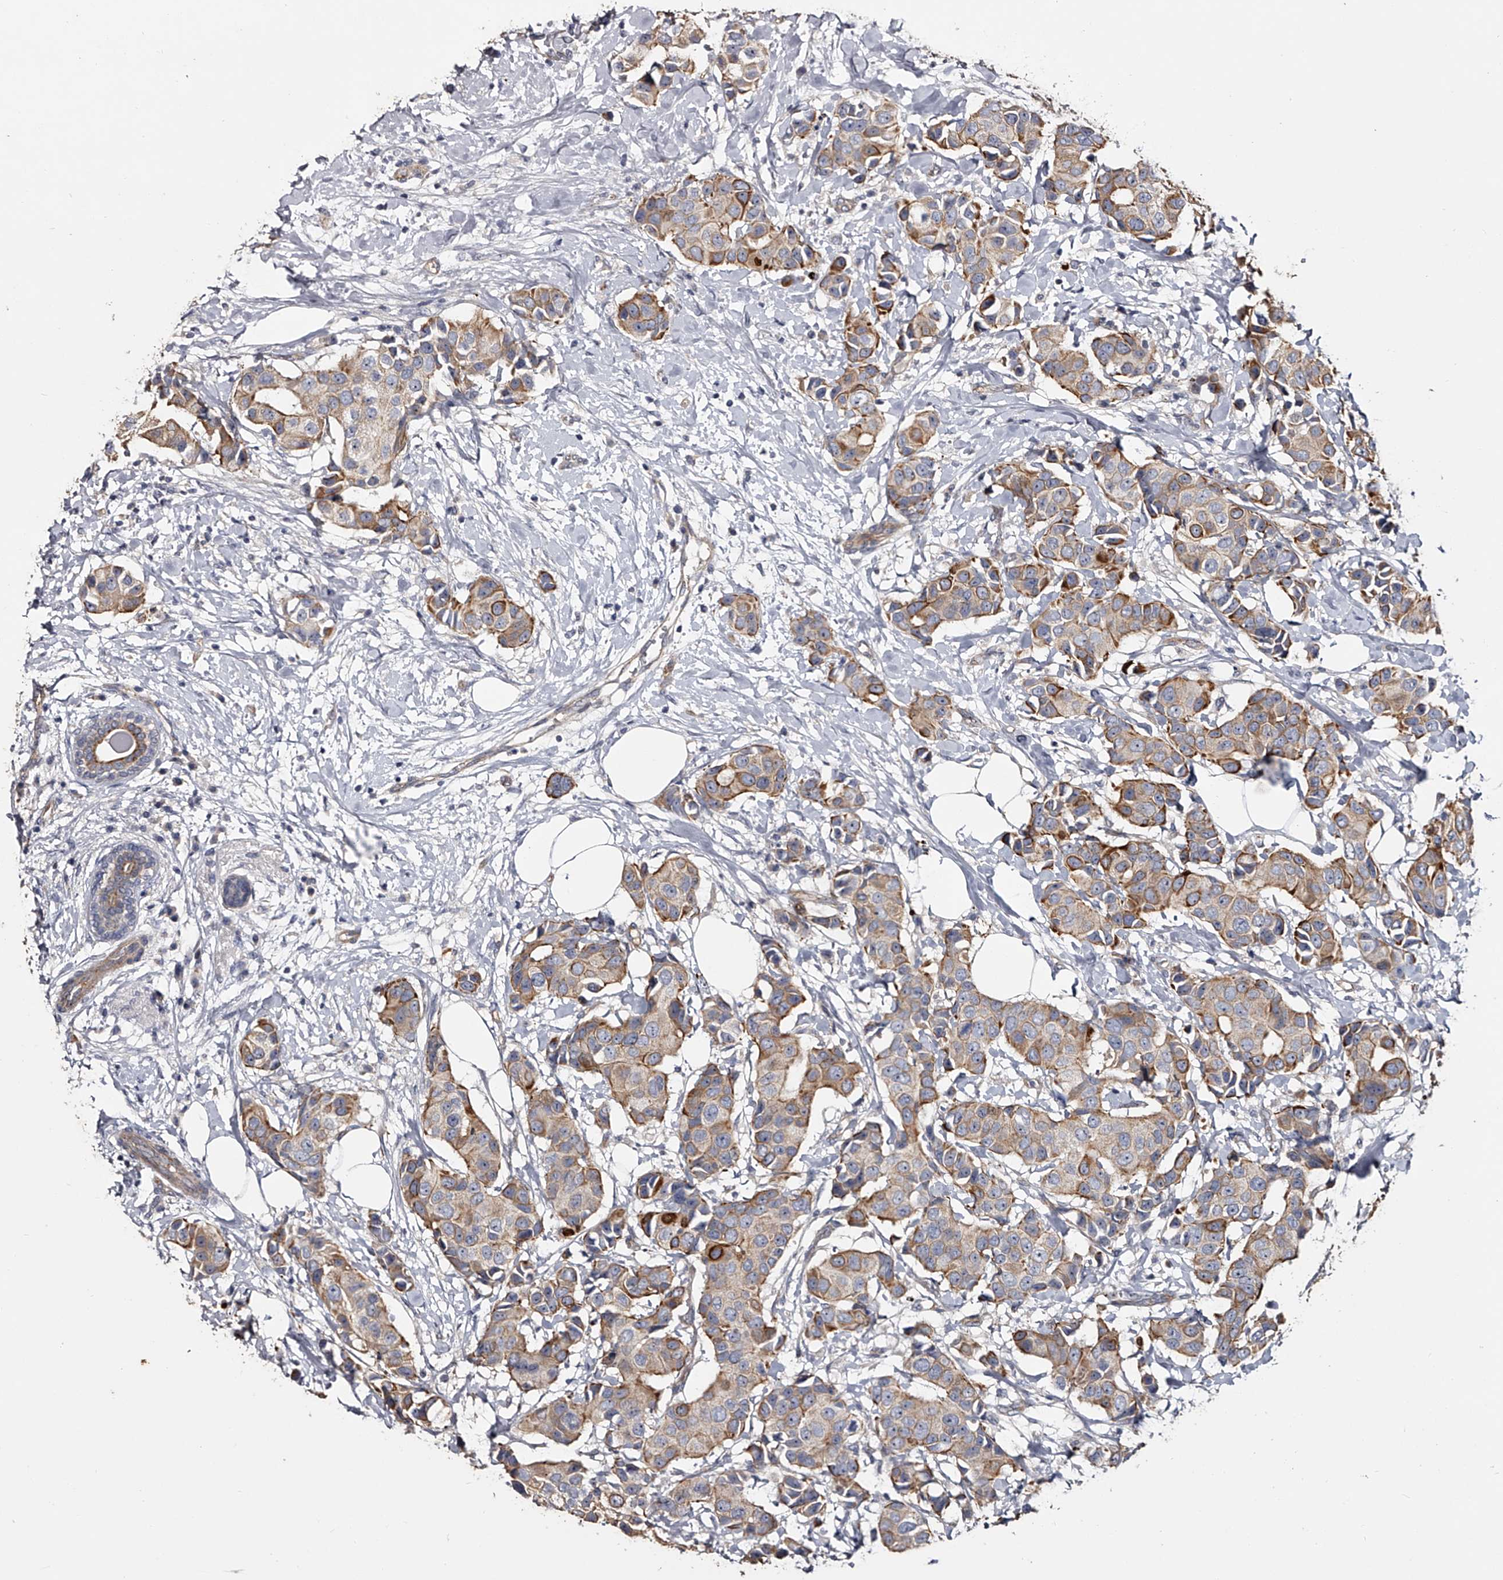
{"staining": {"intensity": "moderate", "quantity": "25%-75%", "location": "cytoplasmic/membranous"}, "tissue": "breast cancer", "cell_type": "Tumor cells", "image_type": "cancer", "snomed": [{"axis": "morphology", "description": "Normal tissue, NOS"}, {"axis": "morphology", "description": "Duct carcinoma"}, {"axis": "topography", "description": "Breast"}], "caption": "Infiltrating ductal carcinoma (breast) stained with DAB (3,3'-diaminobenzidine) IHC reveals medium levels of moderate cytoplasmic/membranous expression in approximately 25%-75% of tumor cells.", "gene": "MDN1", "patient": {"sex": "female", "age": 39}}